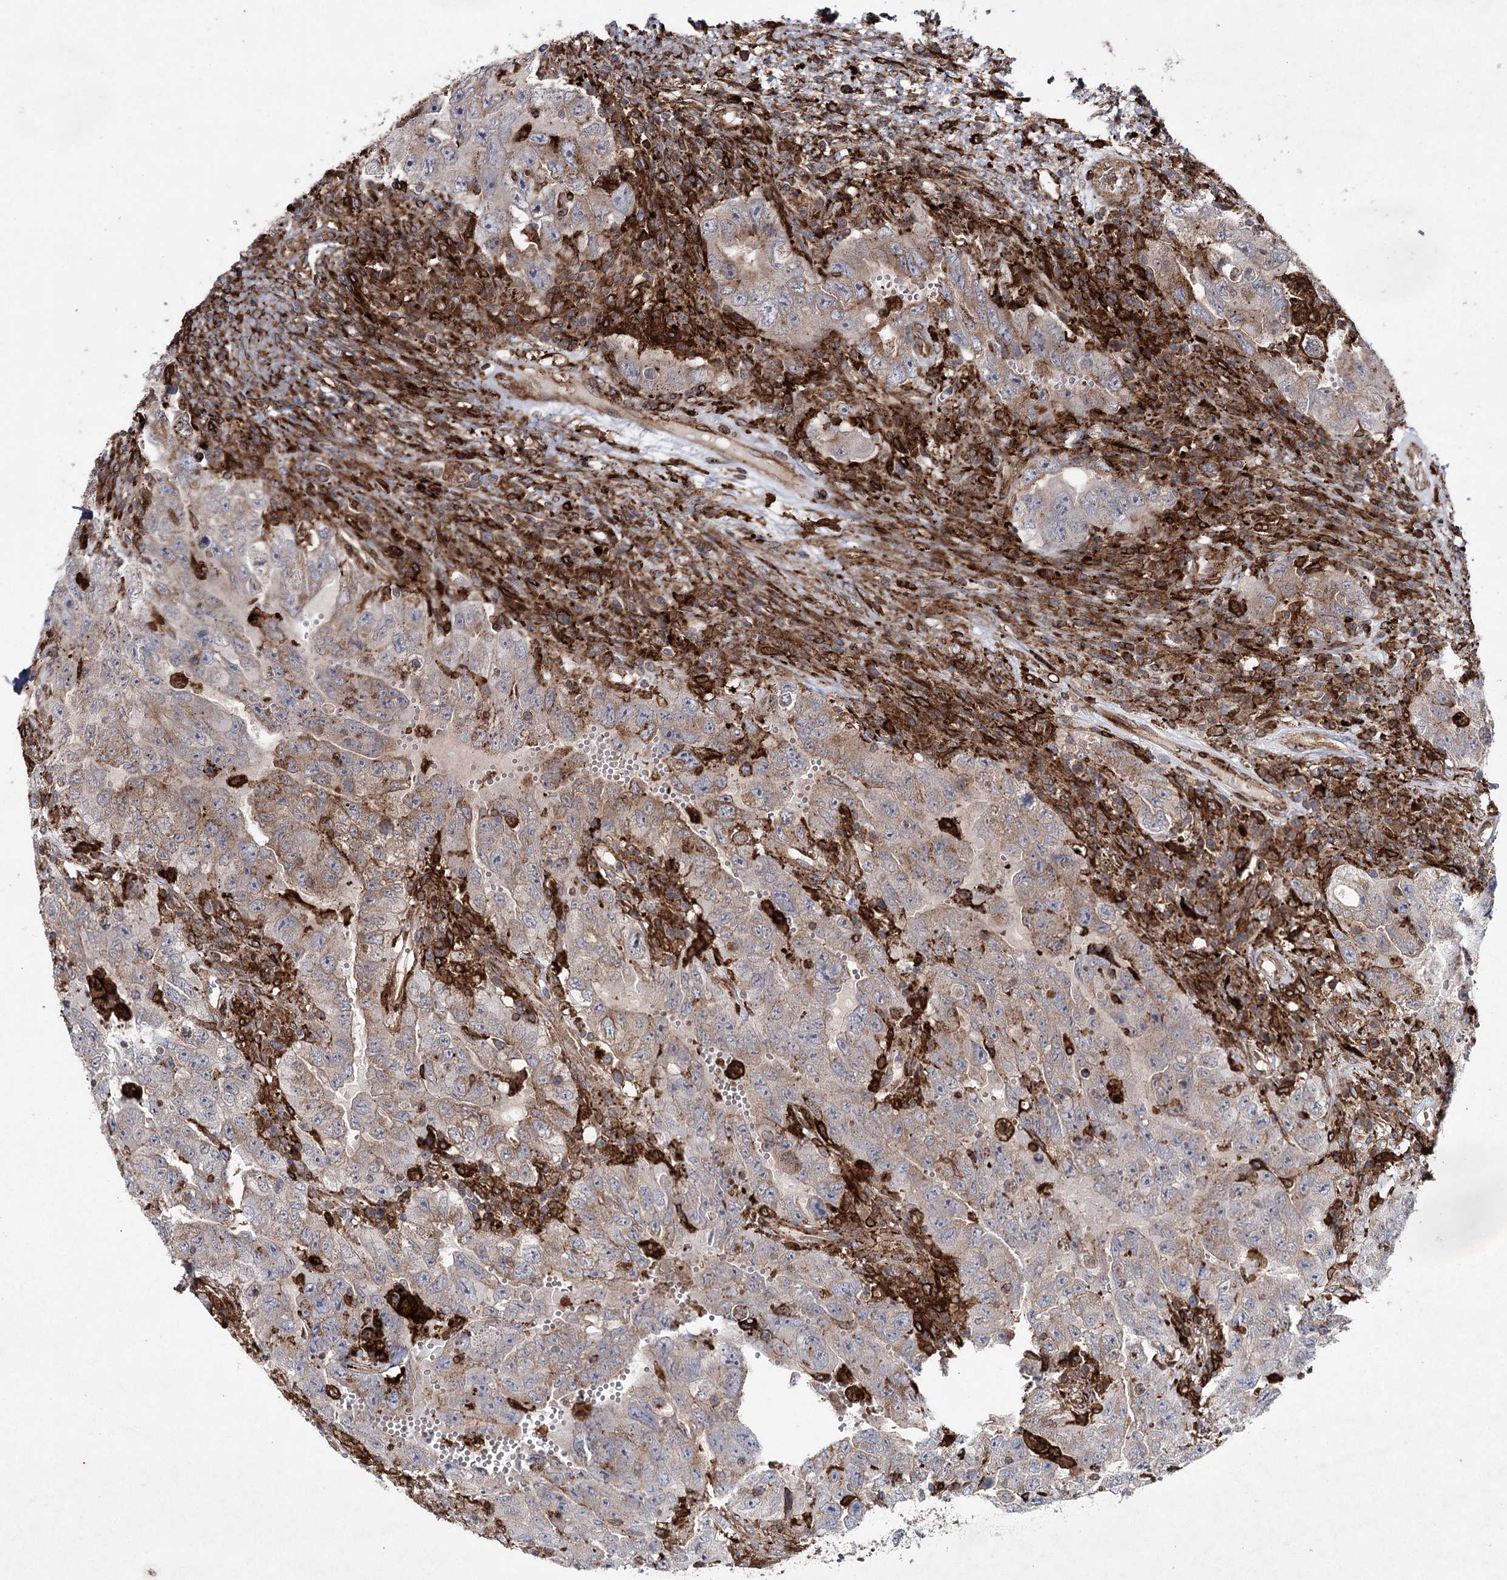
{"staining": {"intensity": "weak", "quantity": ">75%", "location": "cytoplasmic/membranous"}, "tissue": "testis cancer", "cell_type": "Tumor cells", "image_type": "cancer", "snomed": [{"axis": "morphology", "description": "Carcinoma, Embryonal, NOS"}, {"axis": "topography", "description": "Testis"}], "caption": "Human testis embryonal carcinoma stained with a brown dye shows weak cytoplasmic/membranous positive staining in about >75% of tumor cells.", "gene": "DCUN1D4", "patient": {"sex": "male", "age": 26}}